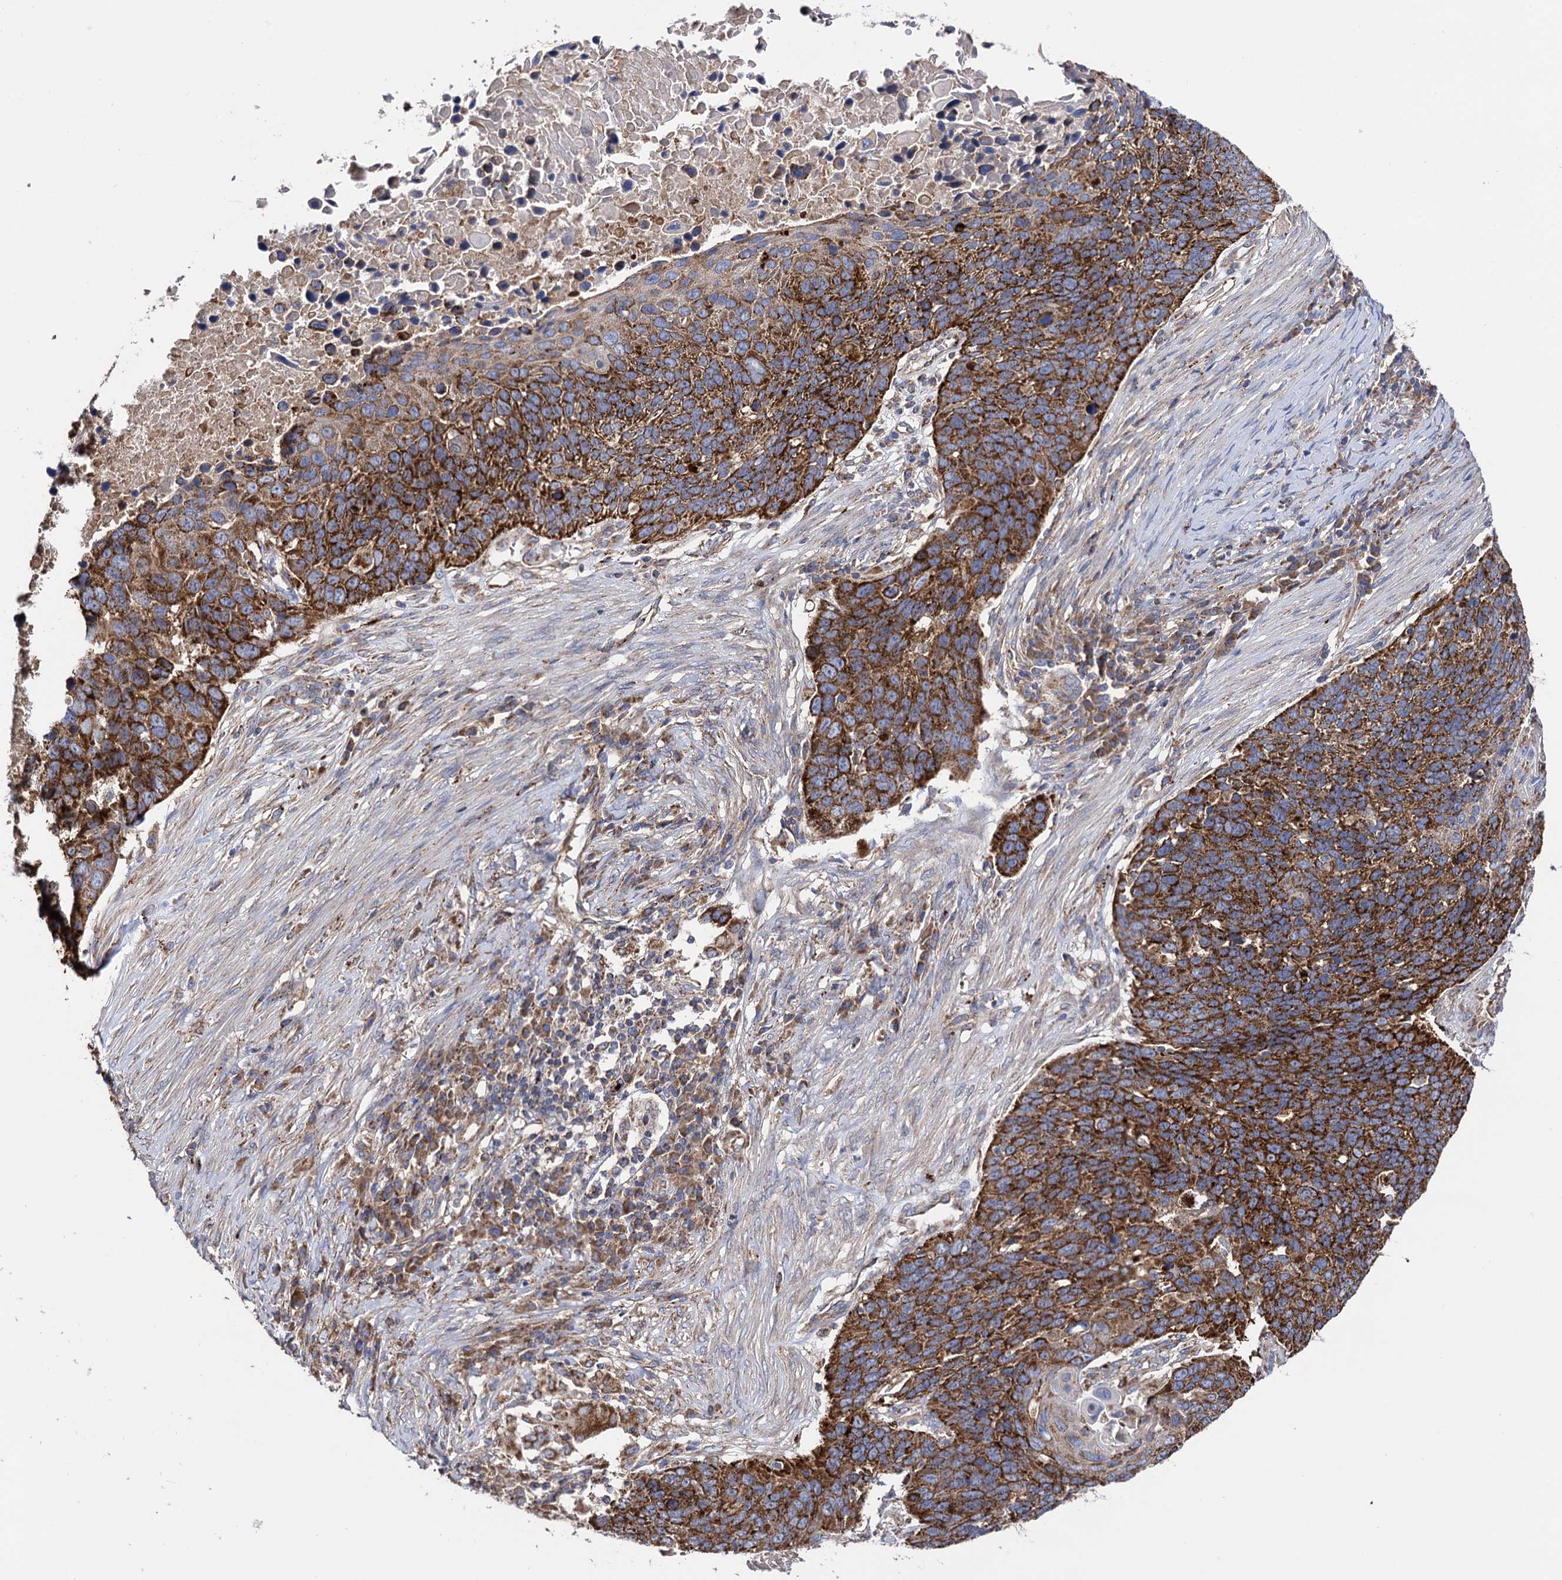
{"staining": {"intensity": "strong", "quantity": ">75%", "location": "cytoplasmic/membranous"}, "tissue": "lung cancer", "cell_type": "Tumor cells", "image_type": "cancer", "snomed": [{"axis": "morphology", "description": "Normal tissue, NOS"}, {"axis": "morphology", "description": "Squamous cell carcinoma, NOS"}, {"axis": "topography", "description": "Lymph node"}, {"axis": "topography", "description": "Lung"}], "caption": "The micrograph reveals a brown stain indicating the presence of a protein in the cytoplasmic/membranous of tumor cells in lung cancer (squamous cell carcinoma).", "gene": "IQCH", "patient": {"sex": "male", "age": 66}}